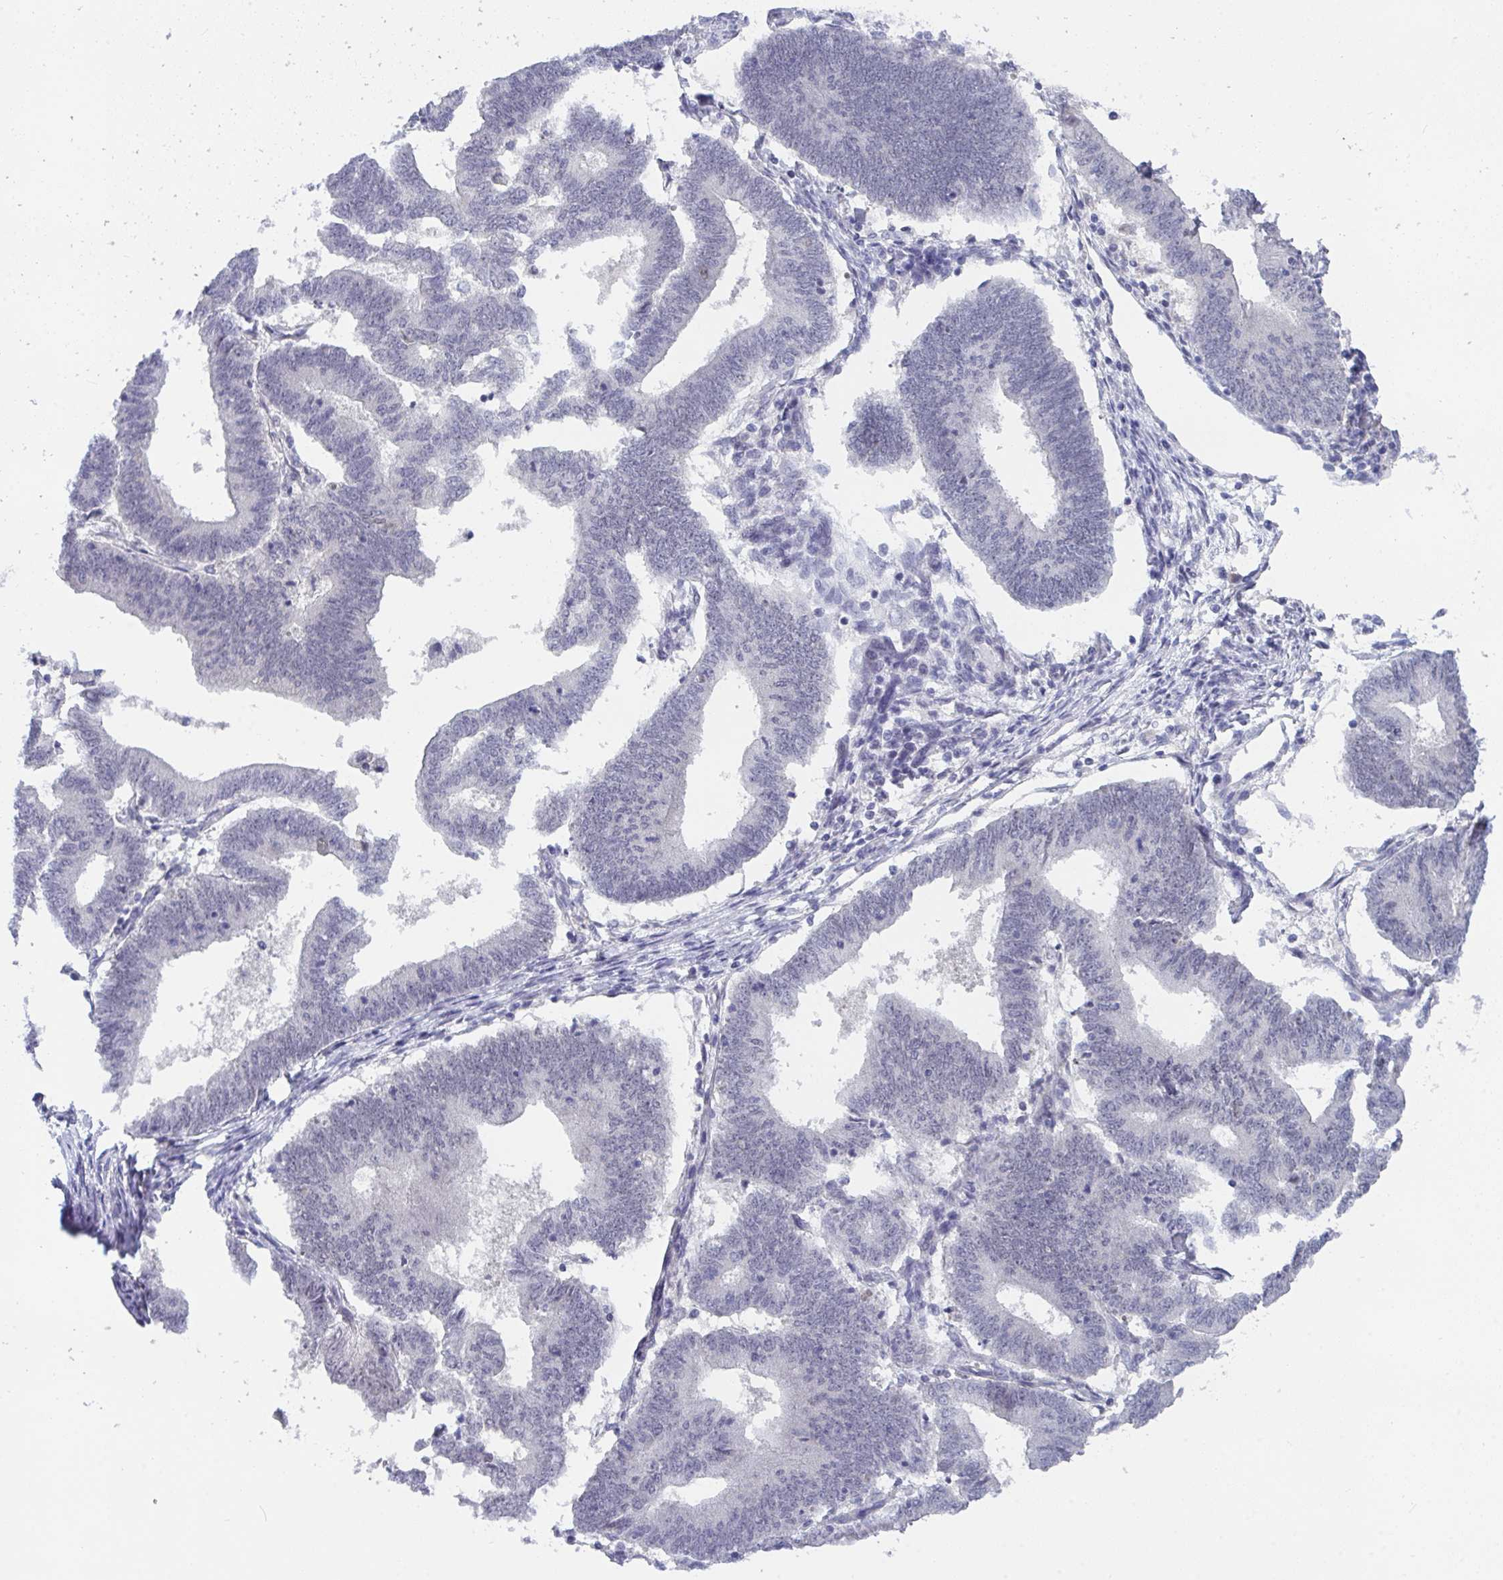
{"staining": {"intensity": "negative", "quantity": "none", "location": "none"}, "tissue": "endometrial cancer", "cell_type": "Tumor cells", "image_type": "cancer", "snomed": [{"axis": "morphology", "description": "Adenocarcinoma, NOS"}, {"axis": "topography", "description": "Endometrium"}], "caption": "DAB immunohistochemical staining of human endometrial cancer reveals no significant expression in tumor cells.", "gene": "BMAL2", "patient": {"sex": "female", "age": 70}}